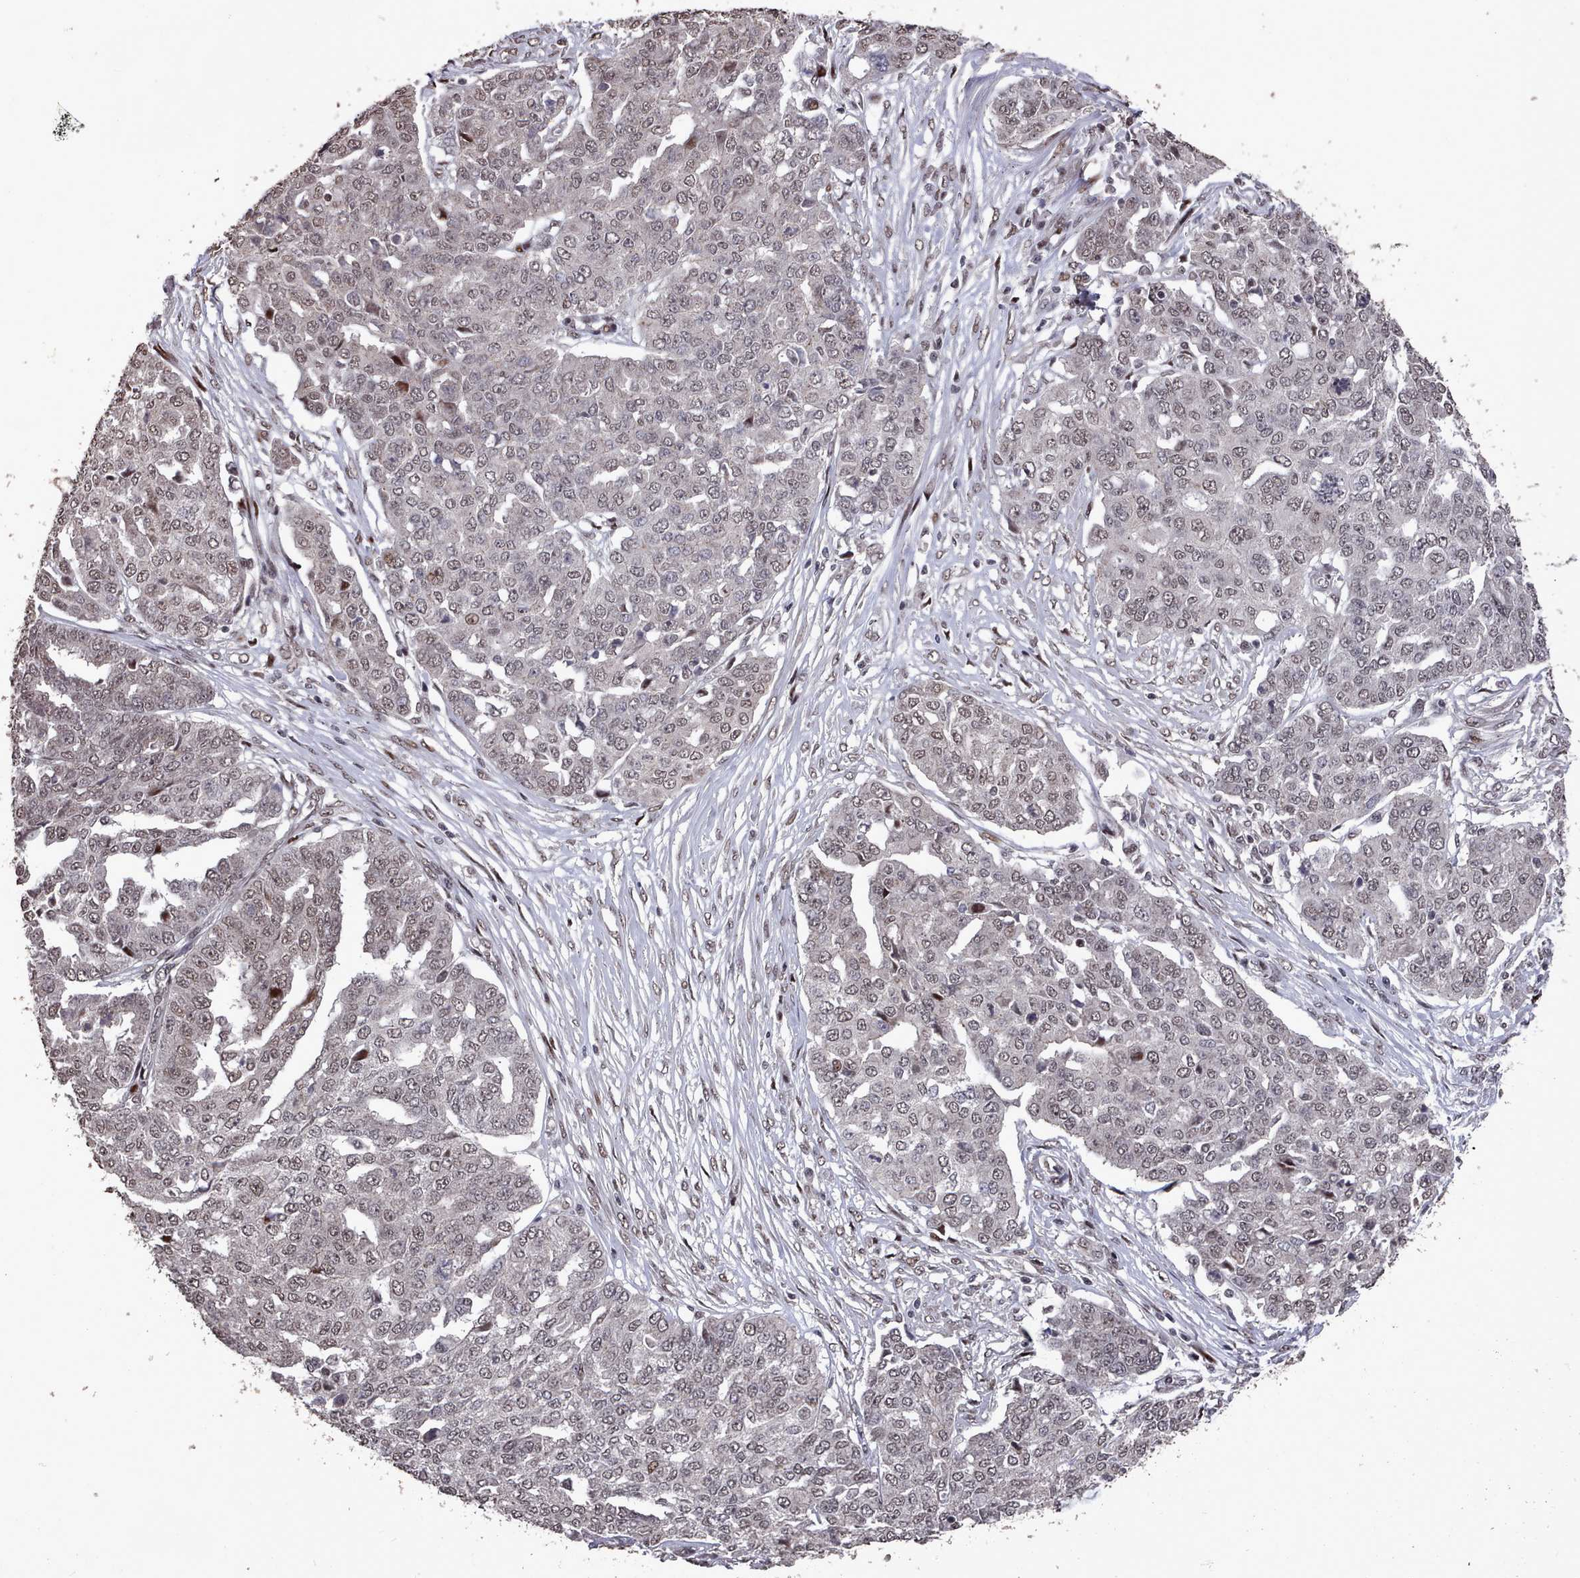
{"staining": {"intensity": "moderate", "quantity": "25%-75%", "location": "nuclear"}, "tissue": "ovarian cancer", "cell_type": "Tumor cells", "image_type": "cancer", "snomed": [{"axis": "morphology", "description": "Cystadenocarcinoma, serous, NOS"}, {"axis": "topography", "description": "Soft tissue"}, {"axis": "topography", "description": "Ovary"}], "caption": "Ovarian cancer (serous cystadenocarcinoma) stained for a protein reveals moderate nuclear positivity in tumor cells.", "gene": "PNRC2", "patient": {"sex": "female", "age": 57}}